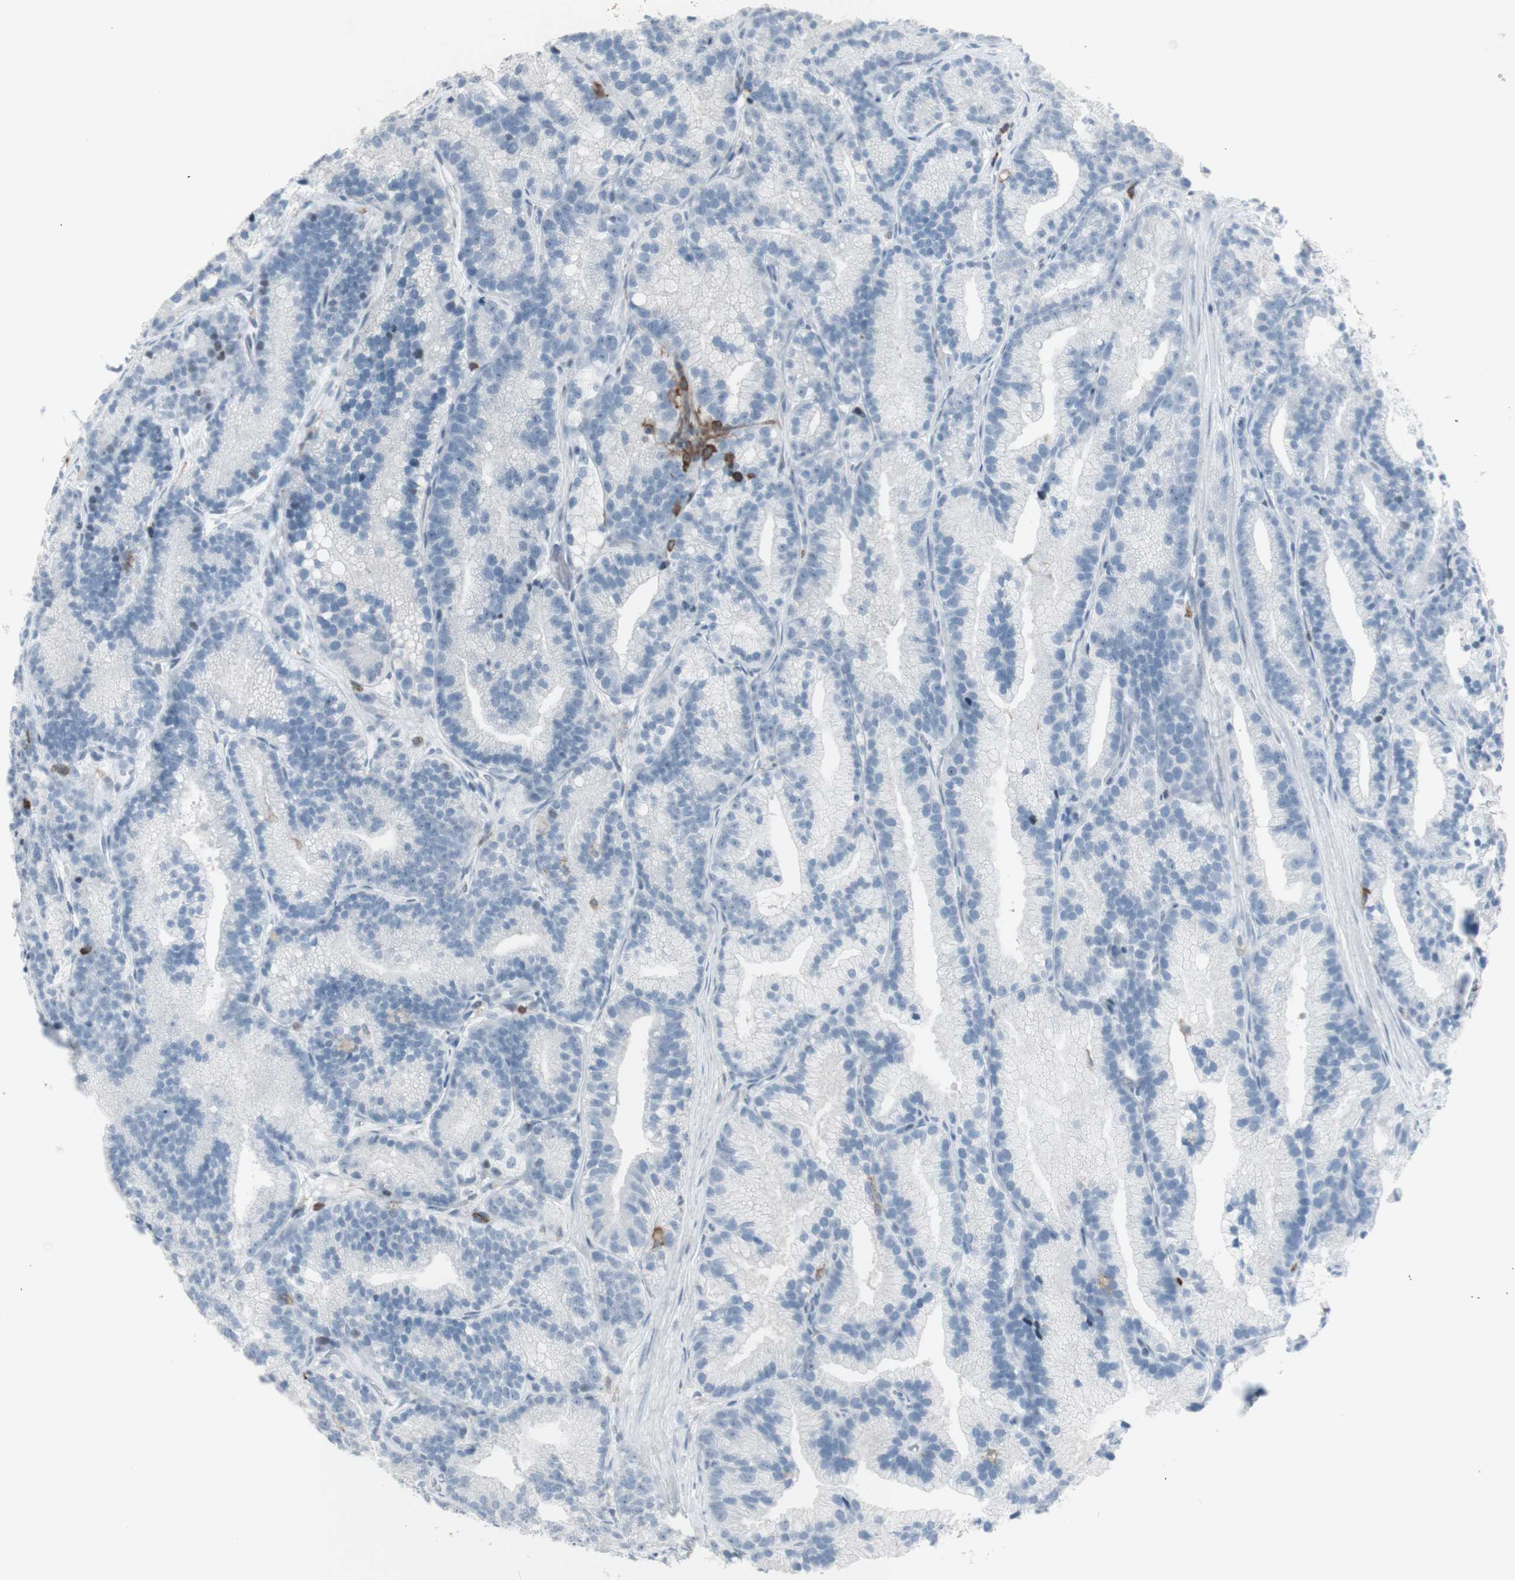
{"staining": {"intensity": "negative", "quantity": "none", "location": "none"}, "tissue": "prostate cancer", "cell_type": "Tumor cells", "image_type": "cancer", "snomed": [{"axis": "morphology", "description": "Adenocarcinoma, Low grade"}, {"axis": "topography", "description": "Prostate"}], "caption": "High power microscopy photomicrograph of an immunohistochemistry image of prostate cancer (adenocarcinoma (low-grade)), revealing no significant staining in tumor cells.", "gene": "NRG1", "patient": {"sex": "male", "age": 89}}